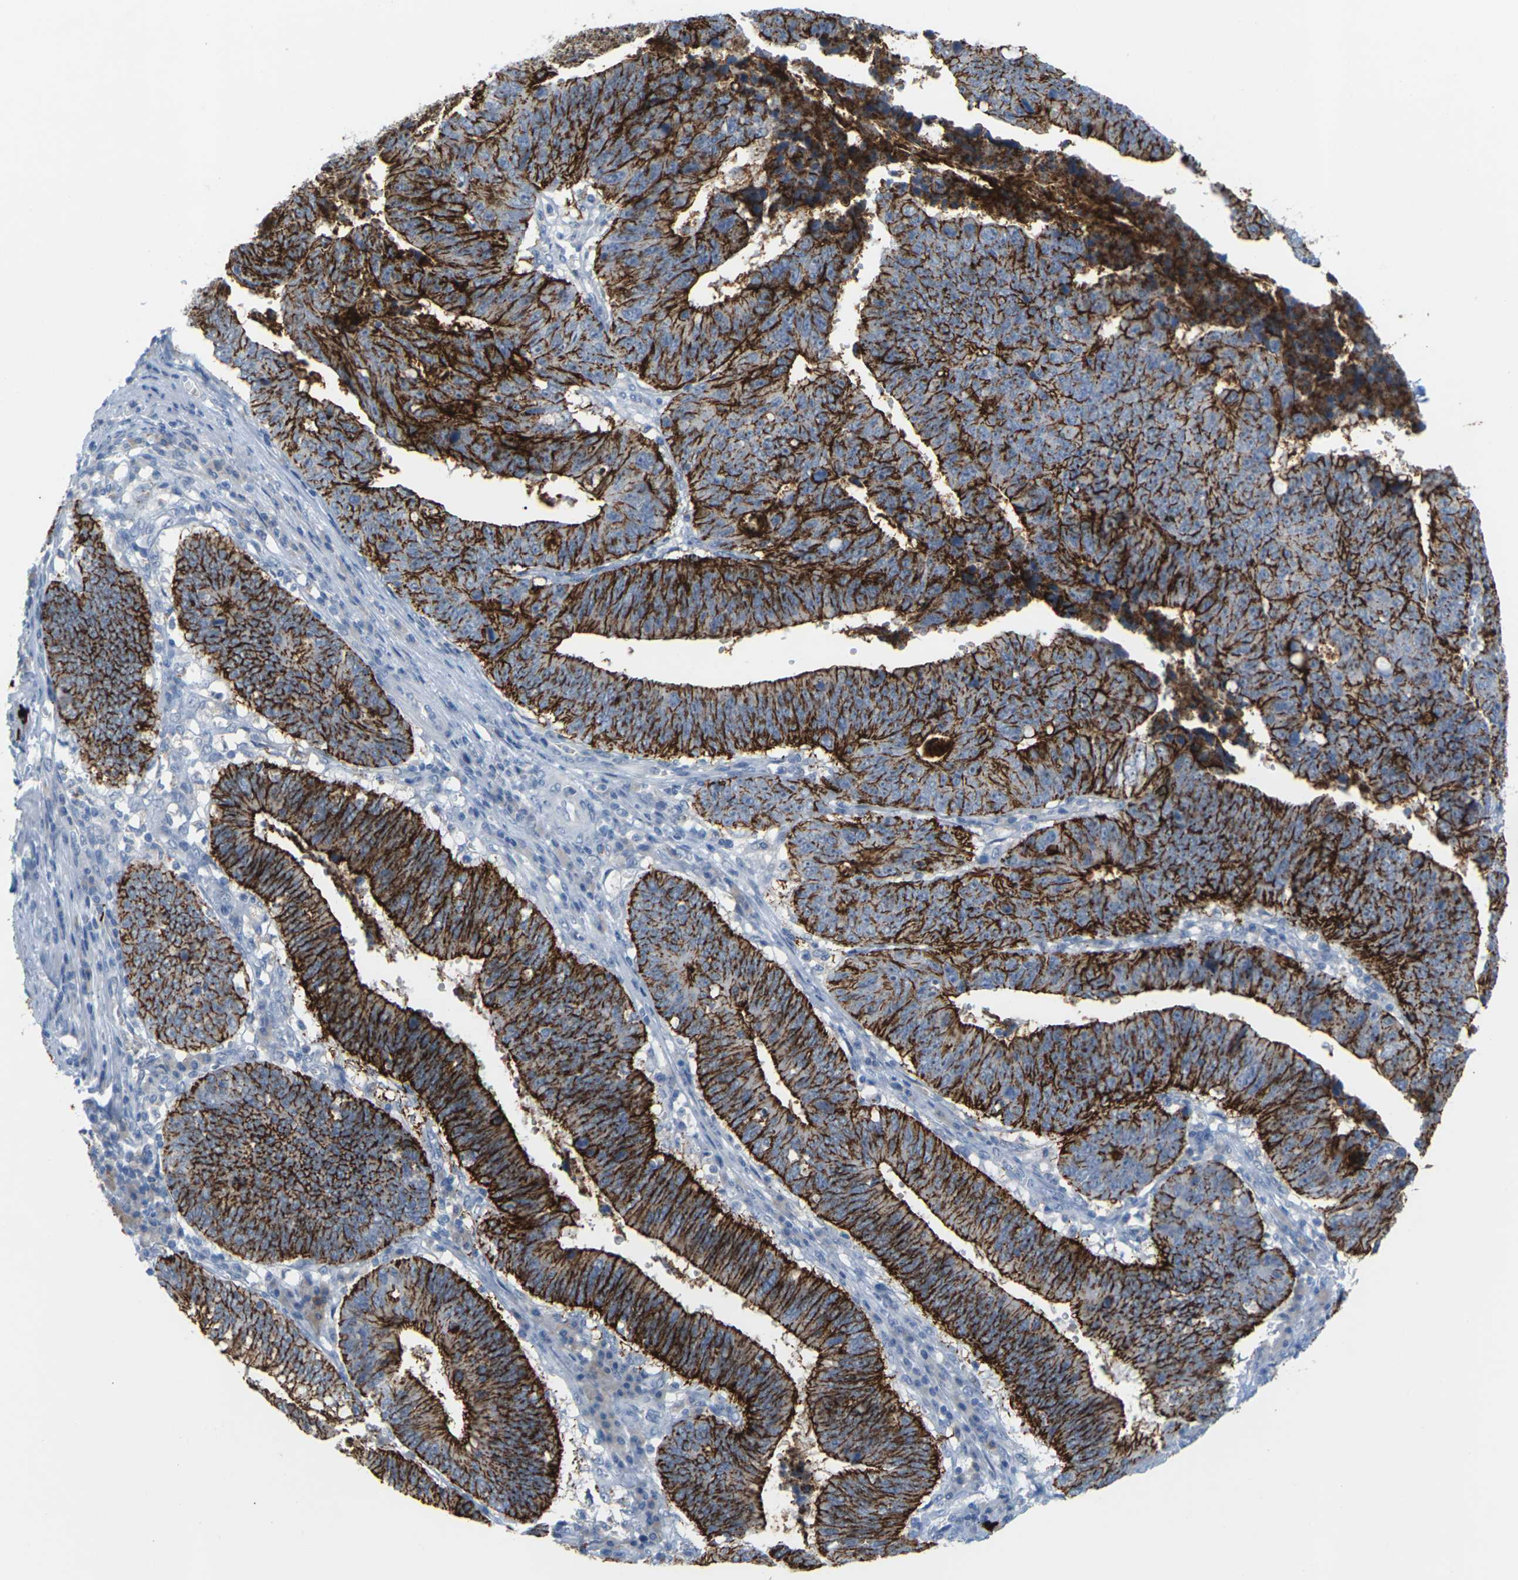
{"staining": {"intensity": "strong", "quantity": ">75%", "location": "cytoplasmic/membranous"}, "tissue": "stomach cancer", "cell_type": "Tumor cells", "image_type": "cancer", "snomed": [{"axis": "morphology", "description": "Adenocarcinoma, NOS"}, {"axis": "topography", "description": "Stomach"}], "caption": "The photomicrograph displays staining of stomach adenocarcinoma, revealing strong cytoplasmic/membranous protein staining (brown color) within tumor cells.", "gene": "CLDN3", "patient": {"sex": "male", "age": 59}}